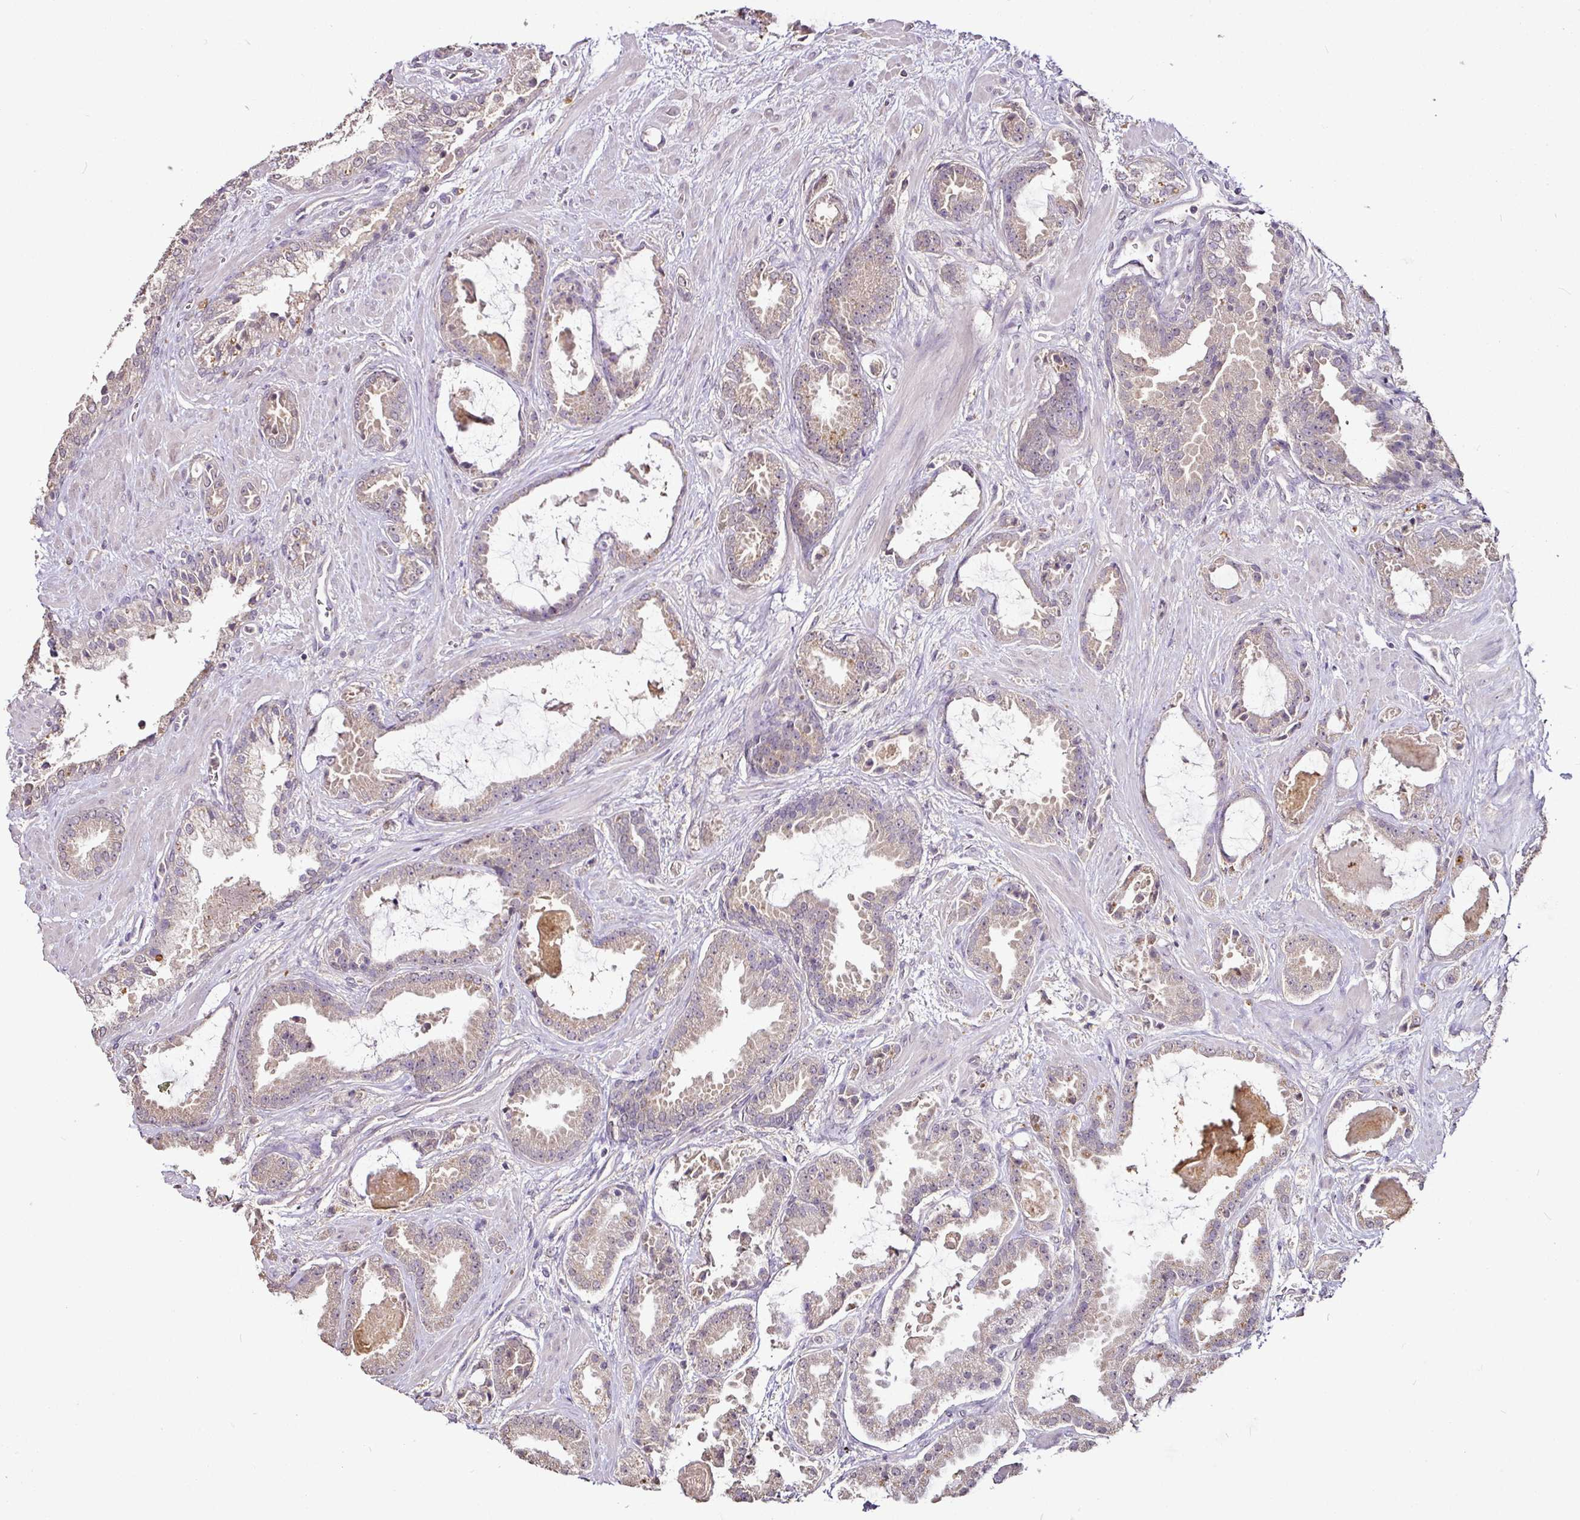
{"staining": {"intensity": "weak", "quantity": "<25%", "location": "cytoplasmic/membranous"}, "tissue": "prostate cancer", "cell_type": "Tumor cells", "image_type": "cancer", "snomed": [{"axis": "morphology", "description": "Adenocarcinoma, Low grade"}, {"axis": "topography", "description": "Prostate"}], "caption": "This is a histopathology image of immunohistochemistry (IHC) staining of low-grade adenocarcinoma (prostate), which shows no positivity in tumor cells.", "gene": "RPL38", "patient": {"sex": "male", "age": 62}}